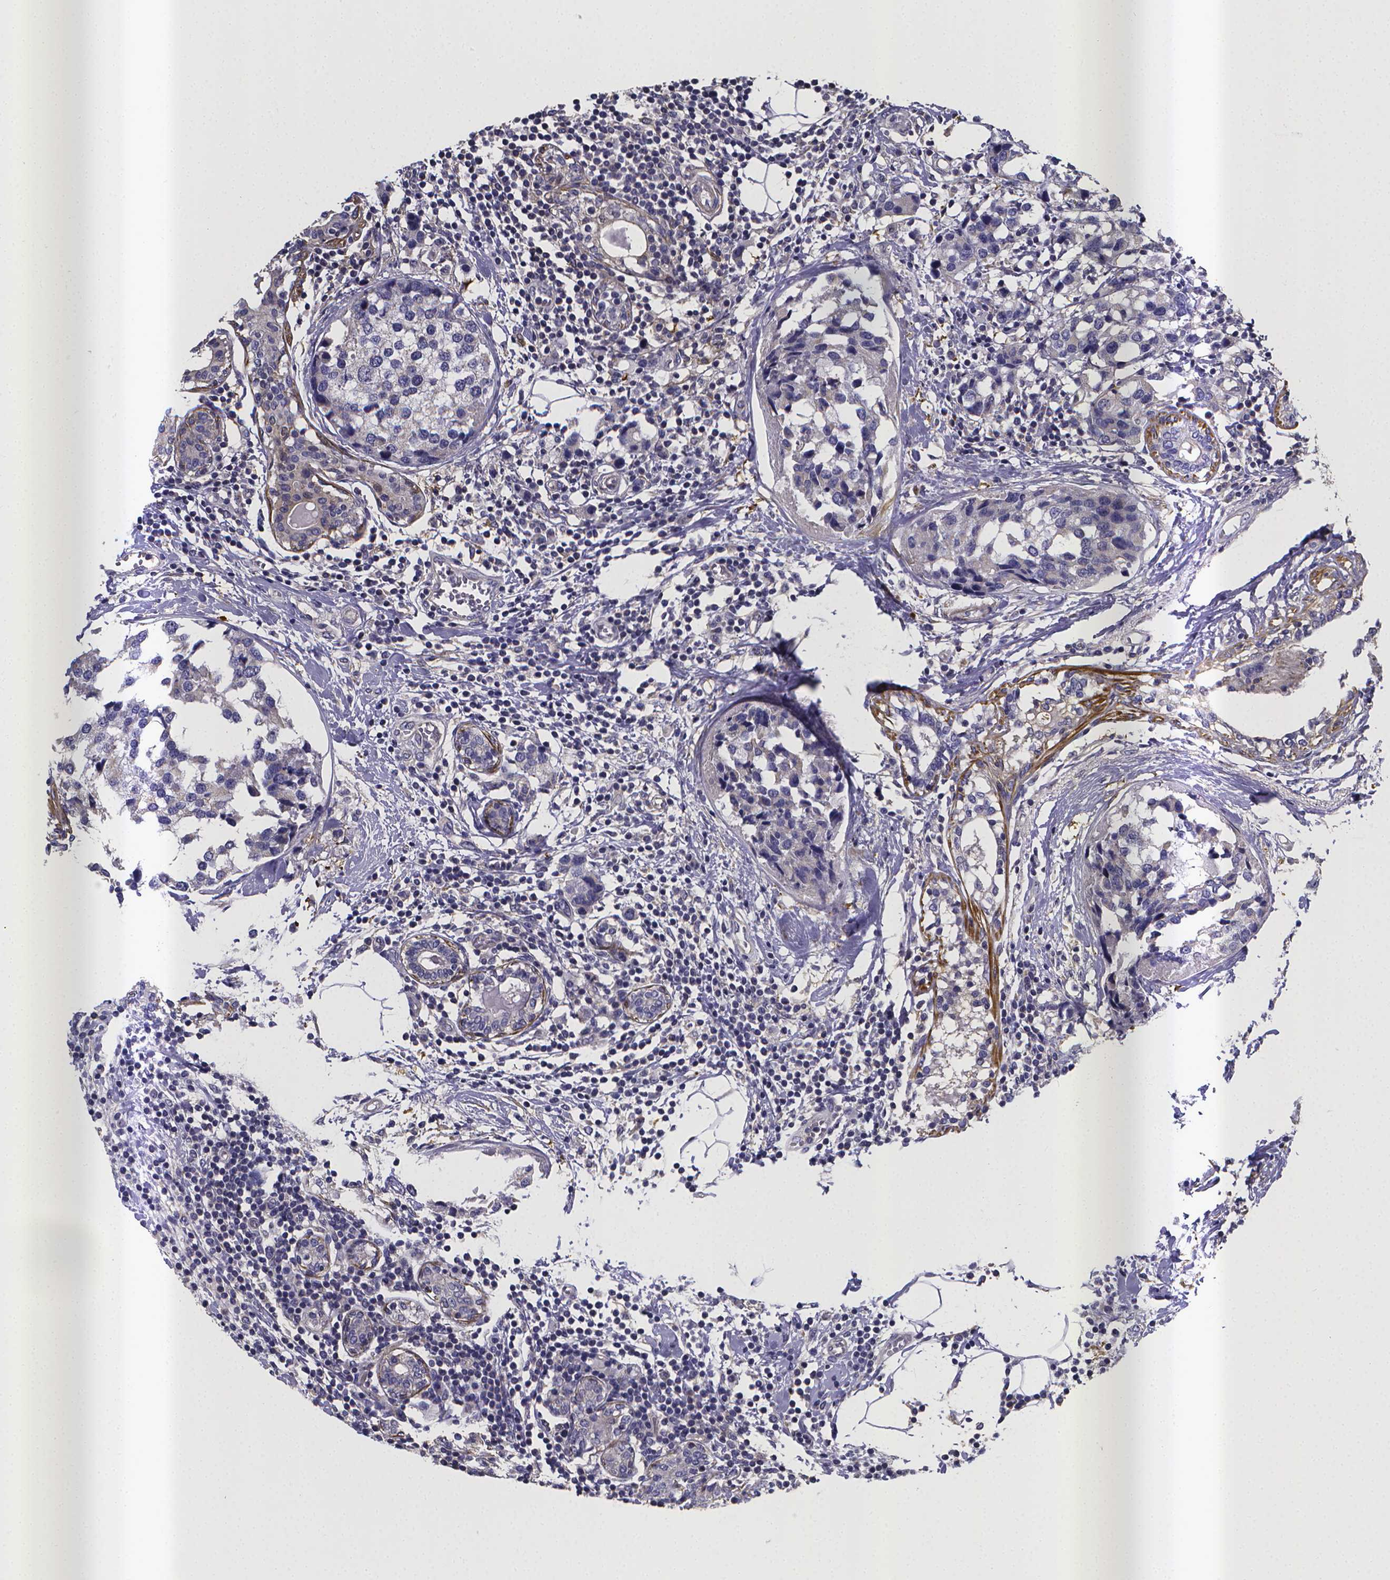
{"staining": {"intensity": "negative", "quantity": "none", "location": "none"}, "tissue": "breast cancer", "cell_type": "Tumor cells", "image_type": "cancer", "snomed": [{"axis": "morphology", "description": "Lobular carcinoma"}, {"axis": "topography", "description": "Breast"}], "caption": "IHC histopathology image of breast cancer stained for a protein (brown), which shows no staining in tumor cells.", "gene": "RERG", "patient": {"sex": "female", "age": 59}}